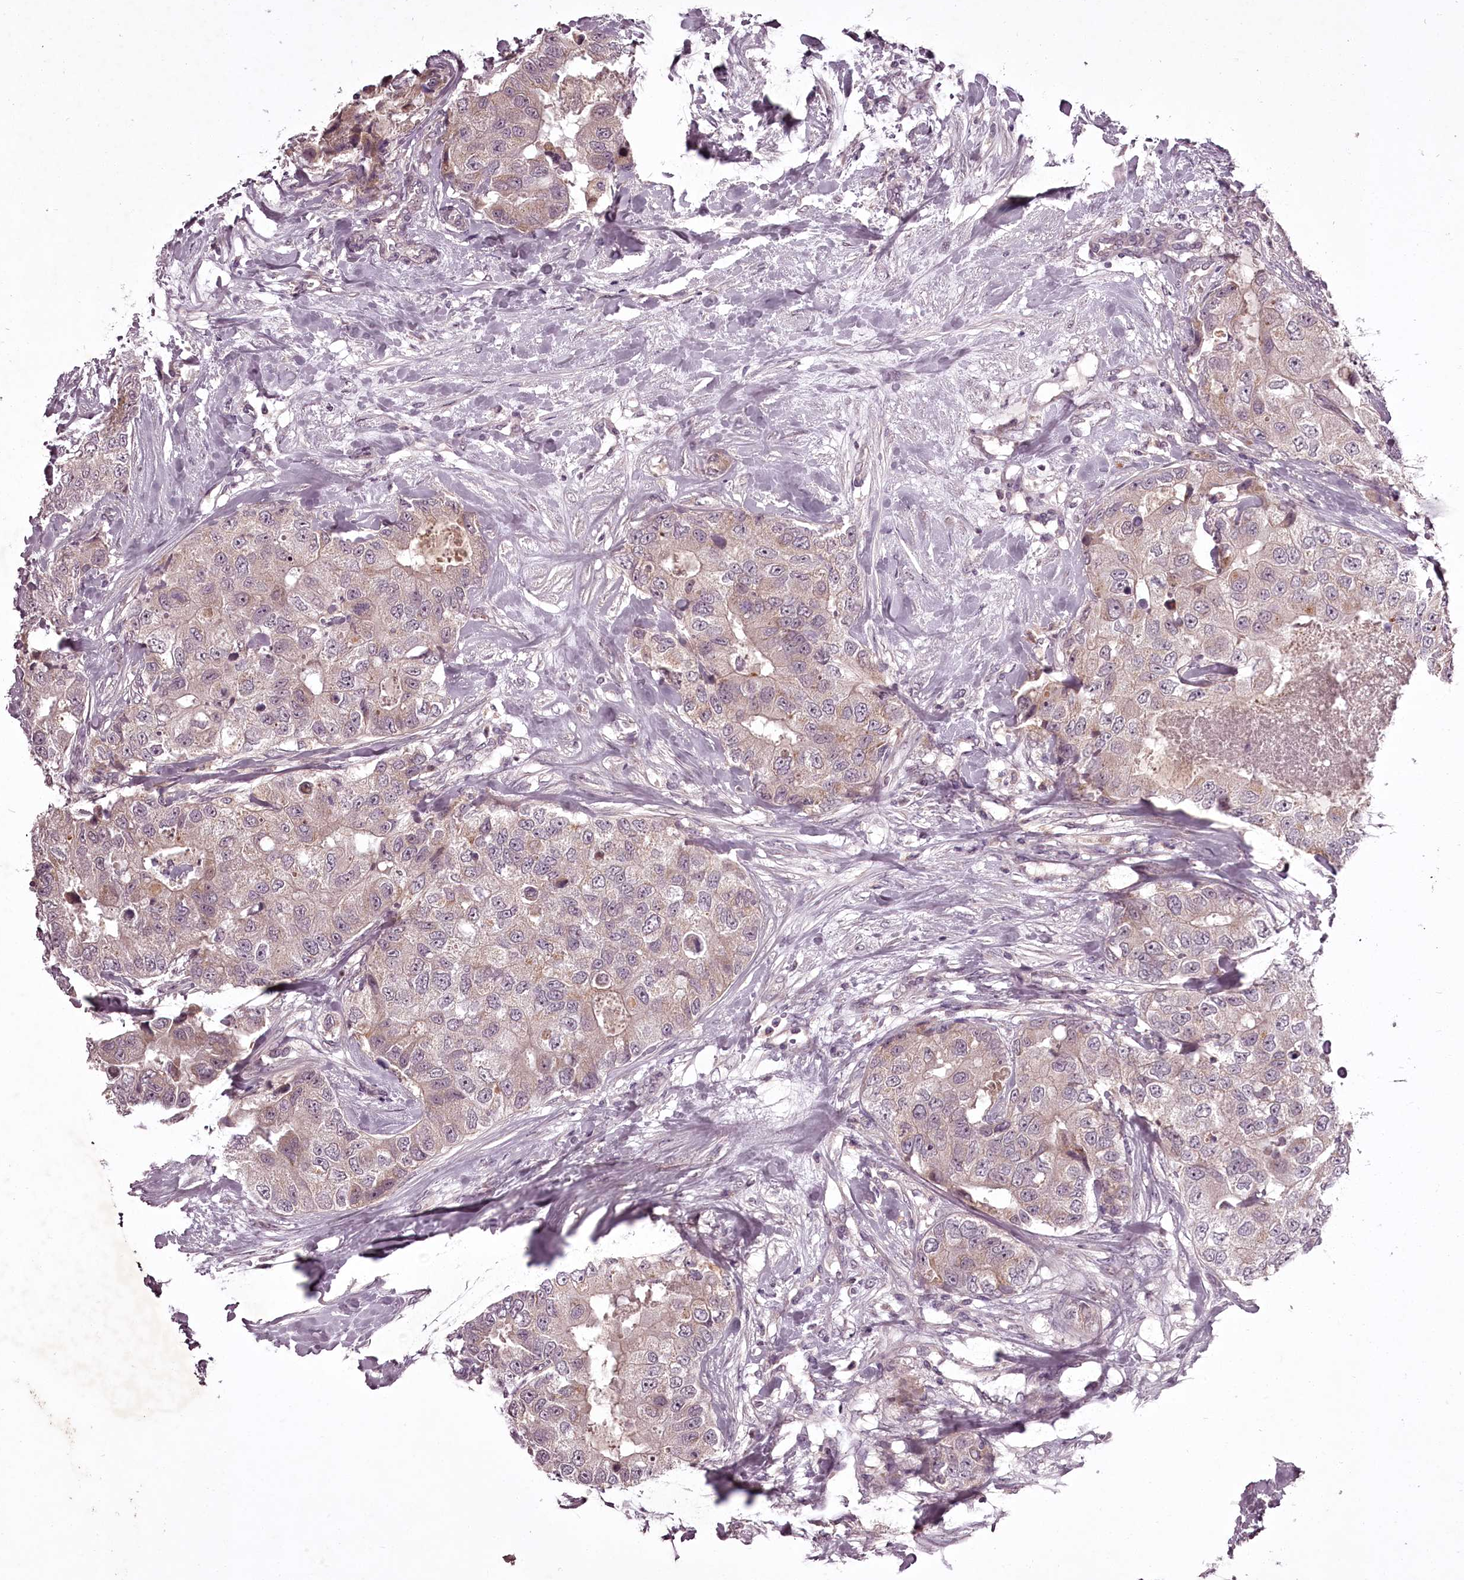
{"staining": {"intensity": "moderate", "quantity": "<25%", "location": "cytoplasmic/membranous"}, "tissue": "breast cancer", "cell_type": "Tumor cells", "image_type": "cancer", "snomed": [{"axis": "morphology", "description": "Duct carcinoma"}, {"axis": "topography", "description": "Breast"}], "caption": "Immunohistochemistry (IHC) histopathology image of neoplastic tissue: breast intraductal carcinoma stained using immunohistochemistry reveals low levels of moderate protein expression localized specifically in the cytoplasmic/membranous of tumor cells, appearing as a cytoplasmic/membranous brown color.", "gene": "RBMXL2", "patient": {"sex": "female", "age": 62}}